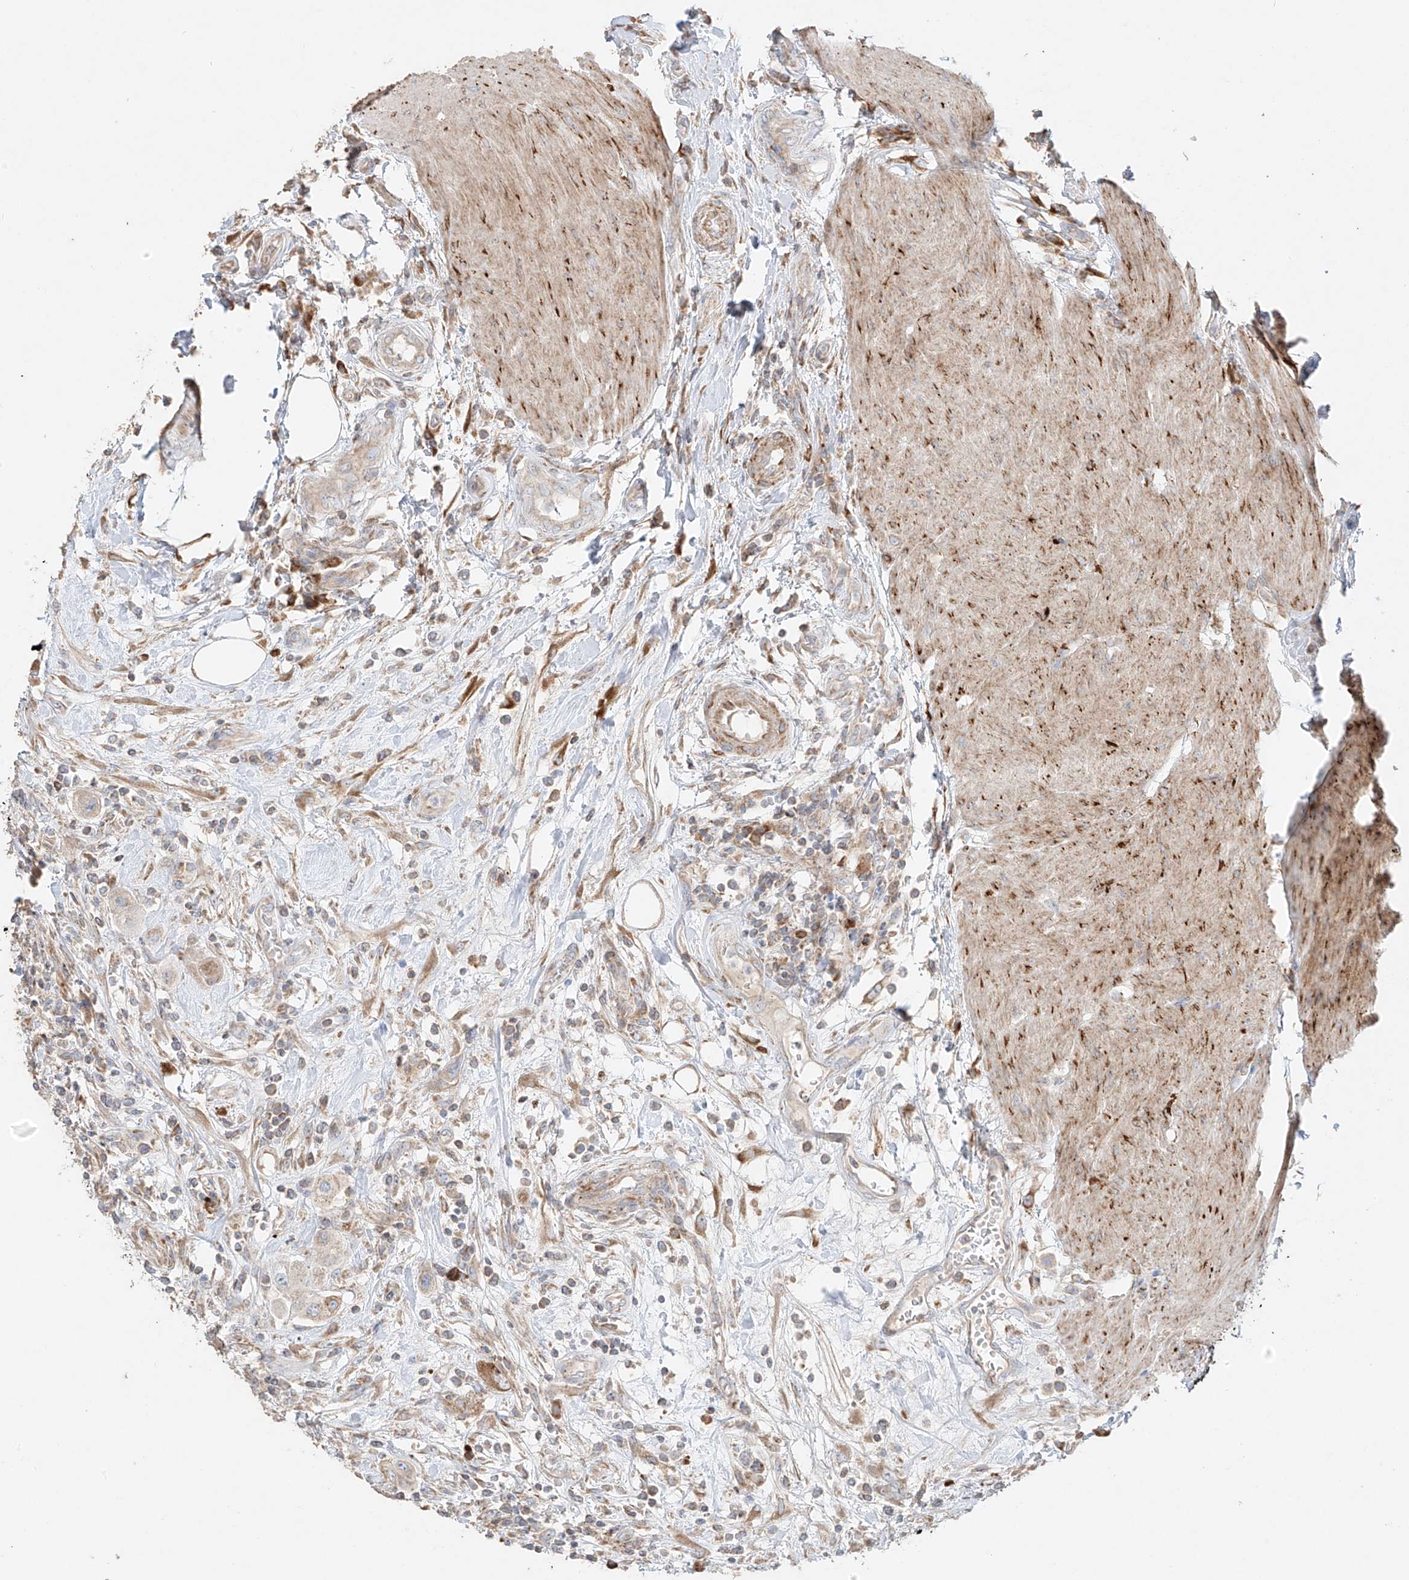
{"staining": {"intensity": "weak", "quantity": ">75%", "location": "cytoplasmic/membranous"}, "tissue": "urothelial cancer", "cell_type": "Tumor cells", "image_type": "cancer", "snomed": [{"axis": "morphology", "description": "Urothelial carcinoma, High grade"}, {"axis": "topography", "description": "Urinary bladder"}], "caption": "Immunohistochemistry (DAB) staining of urothelial cancer shows weak cytoplasmic/membranous protein expression in approximately >75% of tumor cells.", "gene": "COLGALT2", "patient": {"sex": "male", "age": 50}}